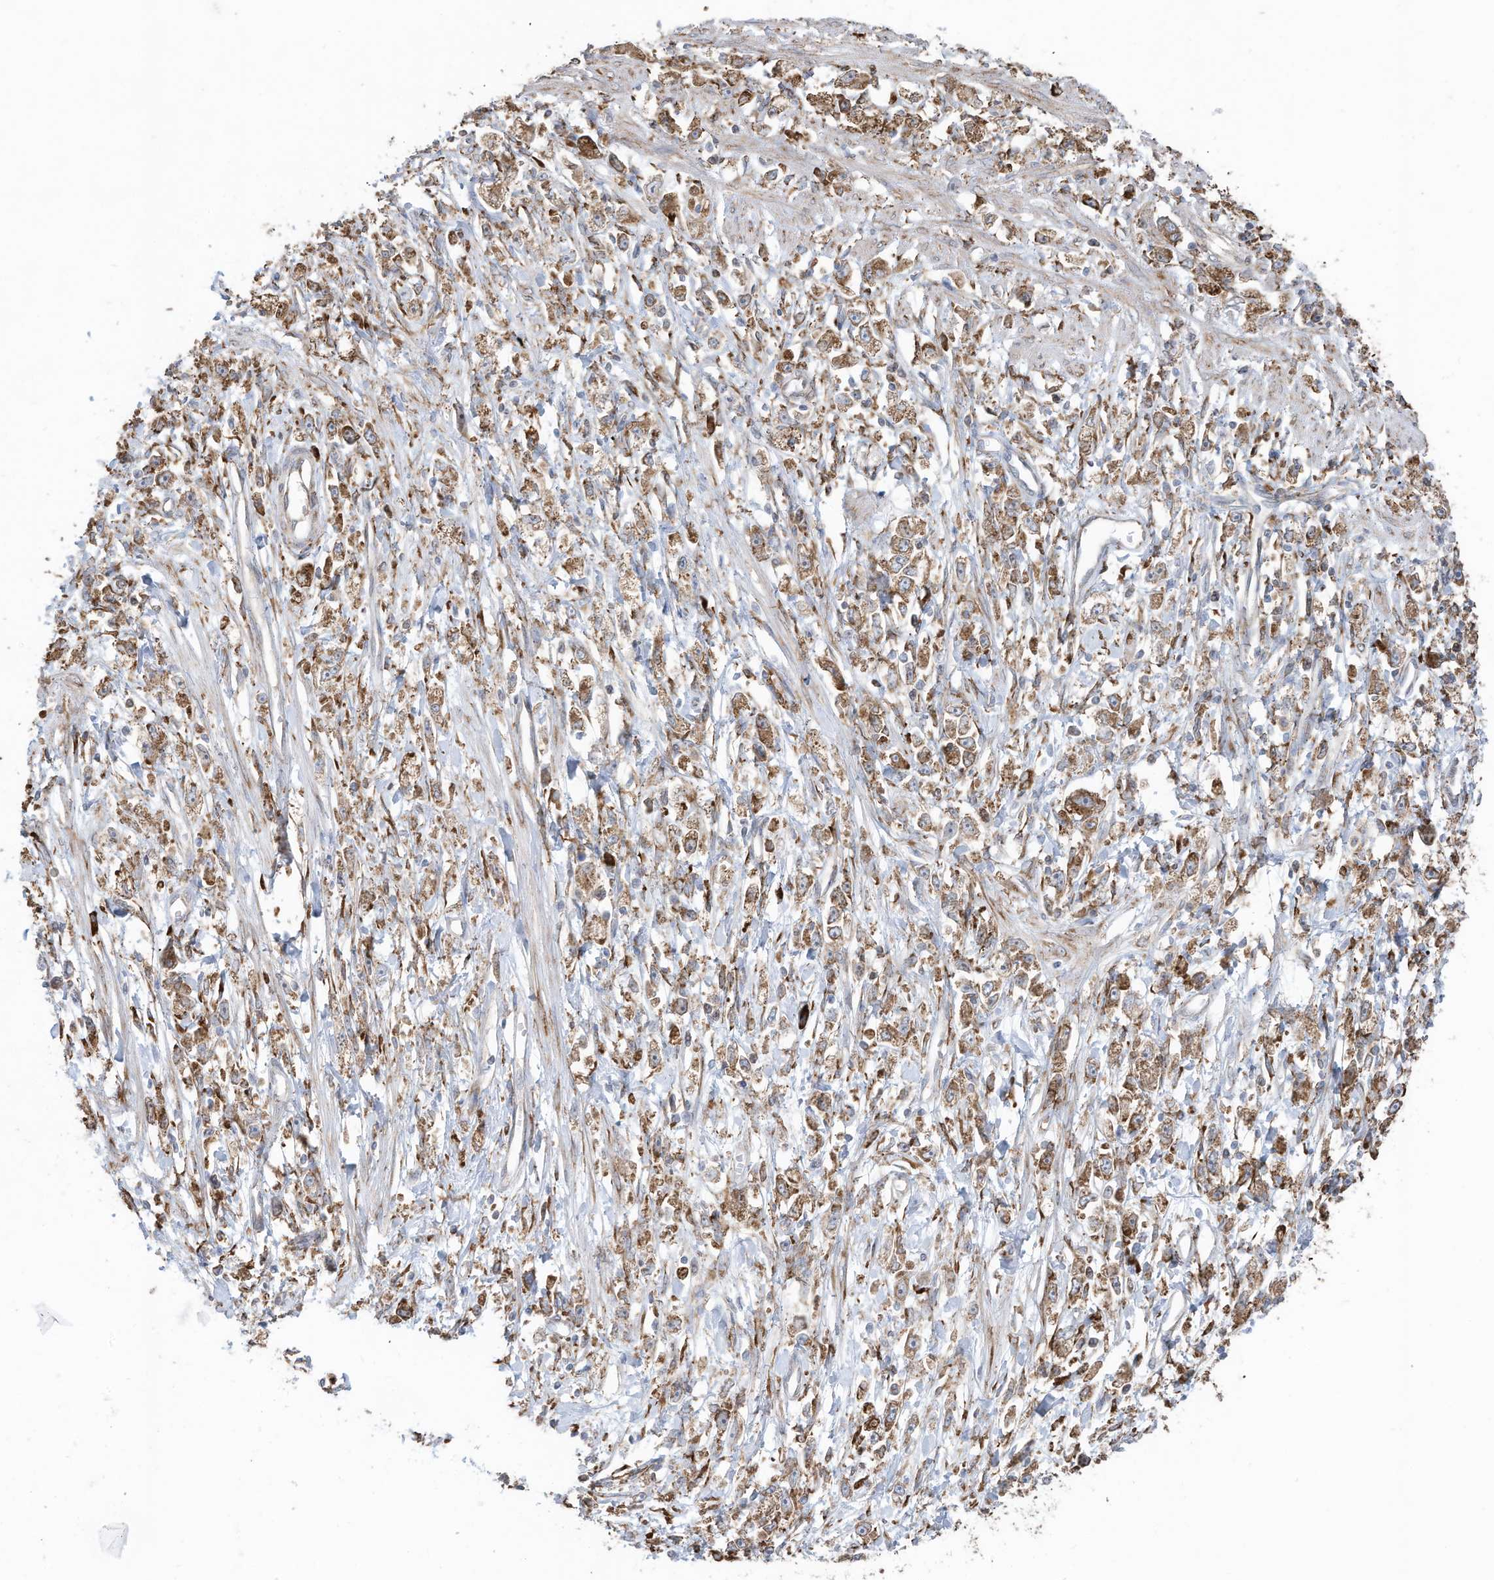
{"staining": {"intensity": "moderate", "quantity": ">75%", "location": "cytoplasmic/membranous"}, "tissue": "stomach cancer", "cell_type": "Tumor cells", "image_type": "cancer", "snomed": [{"axis": "morphology", "description": "Adenocarcinoma, NOS"}, {"axis": "topography", "description": "Stomach"}], "caption": "Protein expression analysis of human adenocarcinoma (stomach) reveals moderate cytoplasmic/membranous staining in approximately >75% of tumor cells. (Stains: DAB (3,3'-diaminobenzidine) in brown, nuclei in blue, Microscopy: brightfield microscopy at high magnification).", "gene": "ZNF354C", "patient": {"sex": "female", "age": 59}}